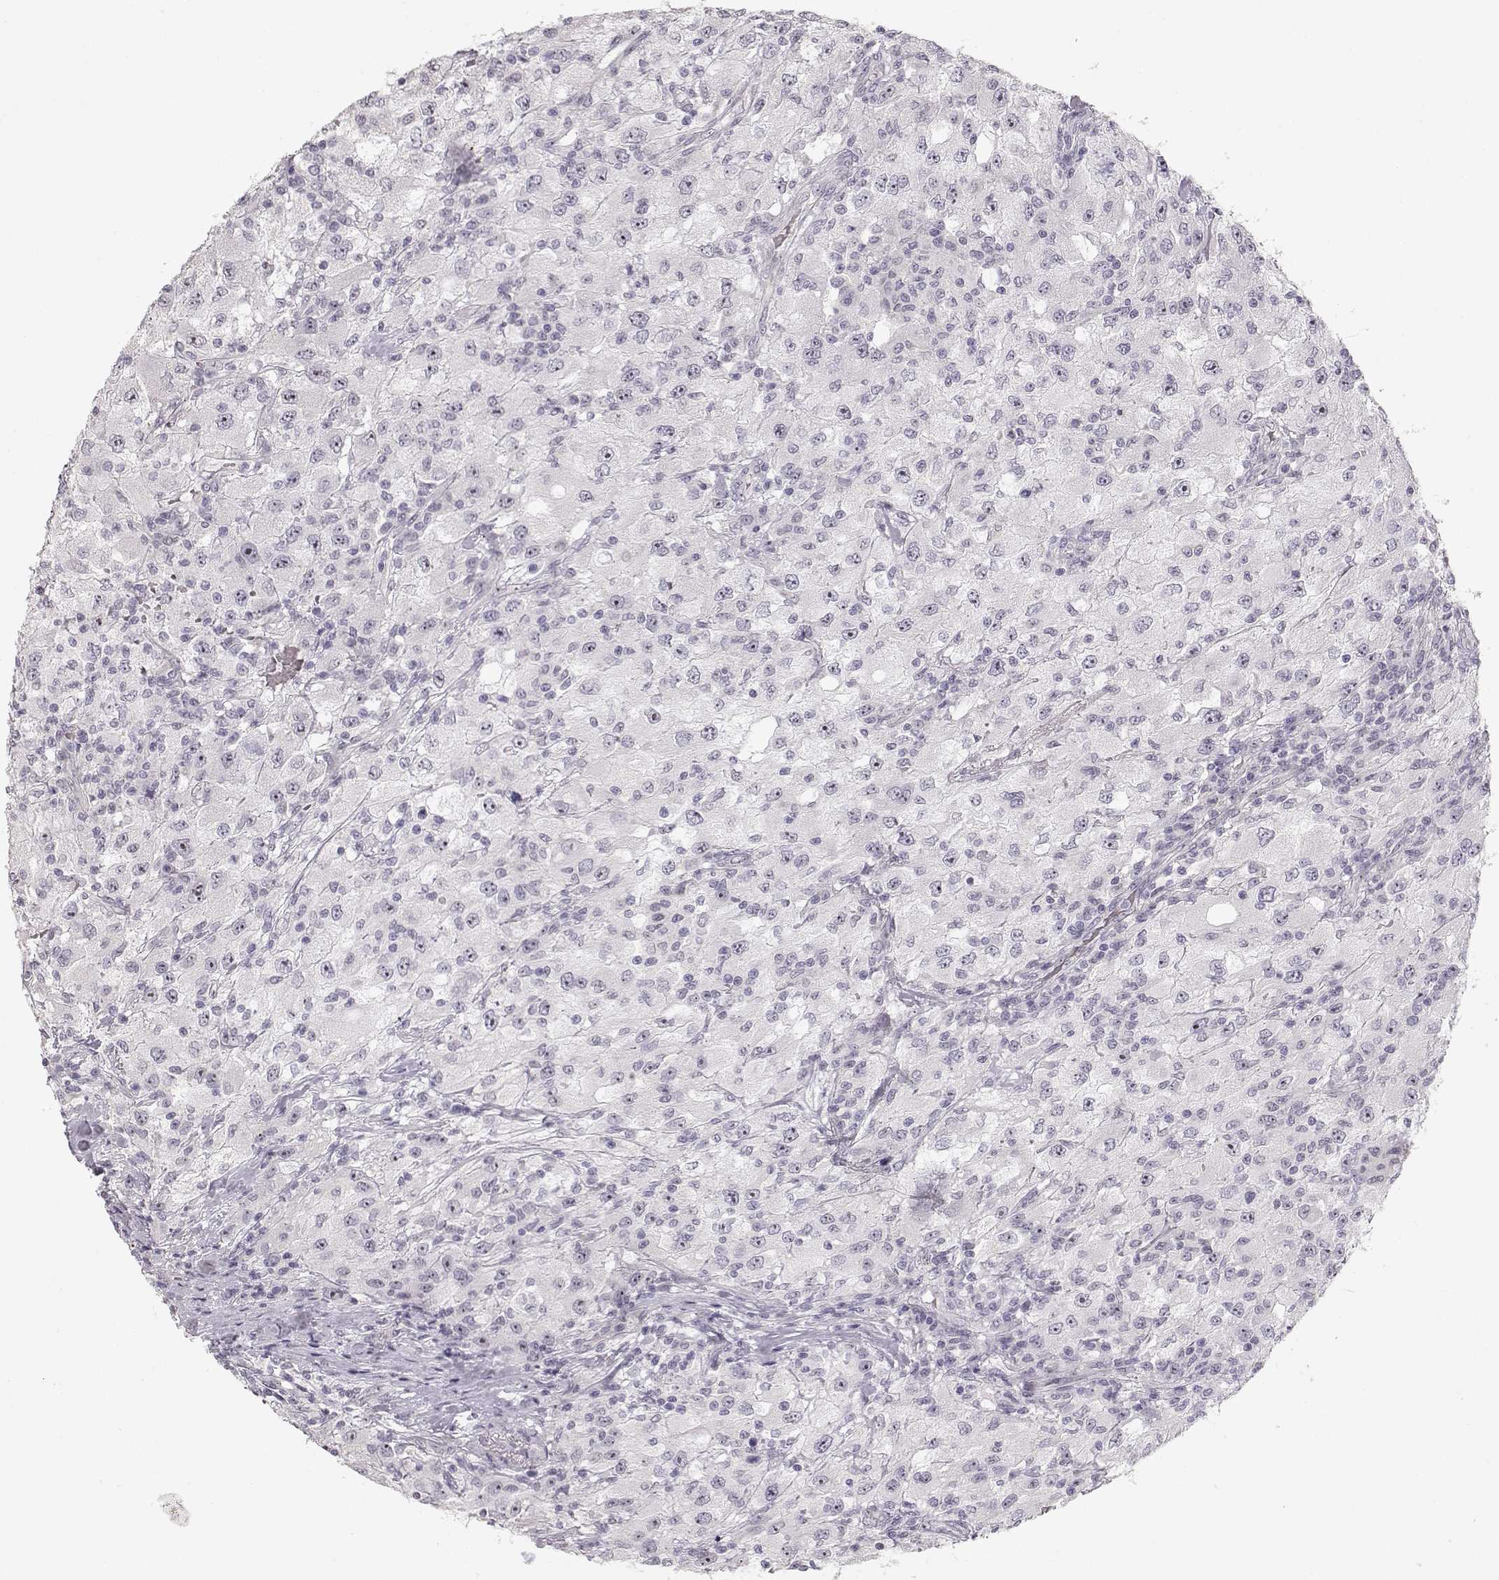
{"staining": {"intensity": "negative", "quantity": "none", "location": "none"}, "tissue": "renal cancer", "cell_type": "Tumor cells", "image_type": "cancer", "snomed": [{"axis": "morphology", "description": "Adenocarcinoma, NOS"}, {"axis": "topography", "description": "Kidney"}], "caption": "Histopathology image shows no protein expression in tumor cells of adenocarcinoma (renal) tissue.", "gene": "FAM205A", "patient": {"sex": "female", "age": 67}}